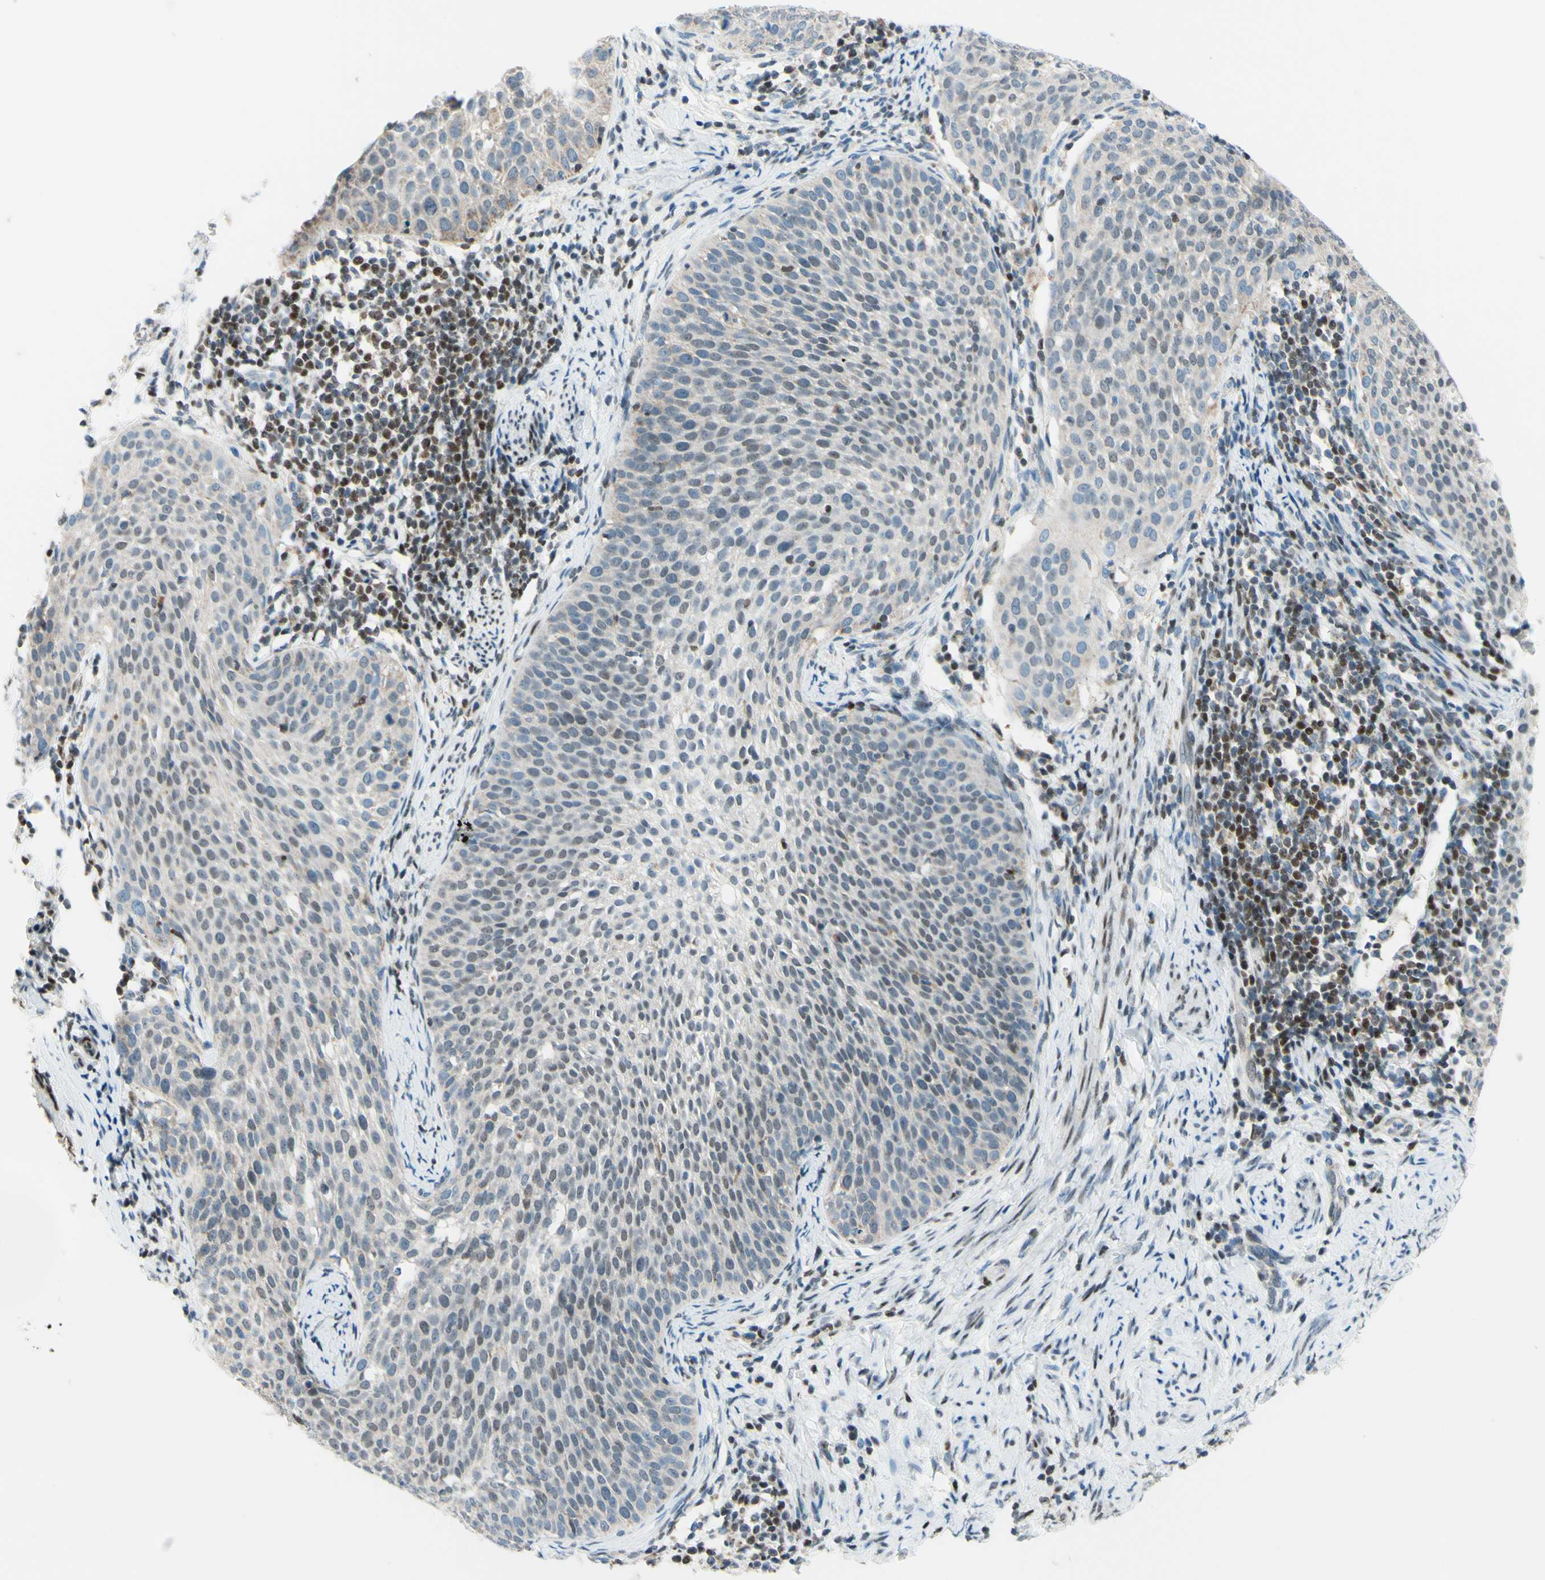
{"staining": {"intensity": "weak", "quantity": "<25%", "location": "cytoplasmic/membranous,nuclear"}, "tissue": "cervical cancer", "cell_type": "Tumor cells", "image_type": "cancer", "snomed": [{"axis": "morphology", "description": "Squamous cell carcinoma, NOS"}, {"axis": "topography", "description": "Cervix"}], "caption": "Immunohistochemistry of human squamous cell carcinoma (cervical) demonstrates no staining in tumor cells.", "gene": "CBX7", "patient": {"sex": "female", "age": 51}}